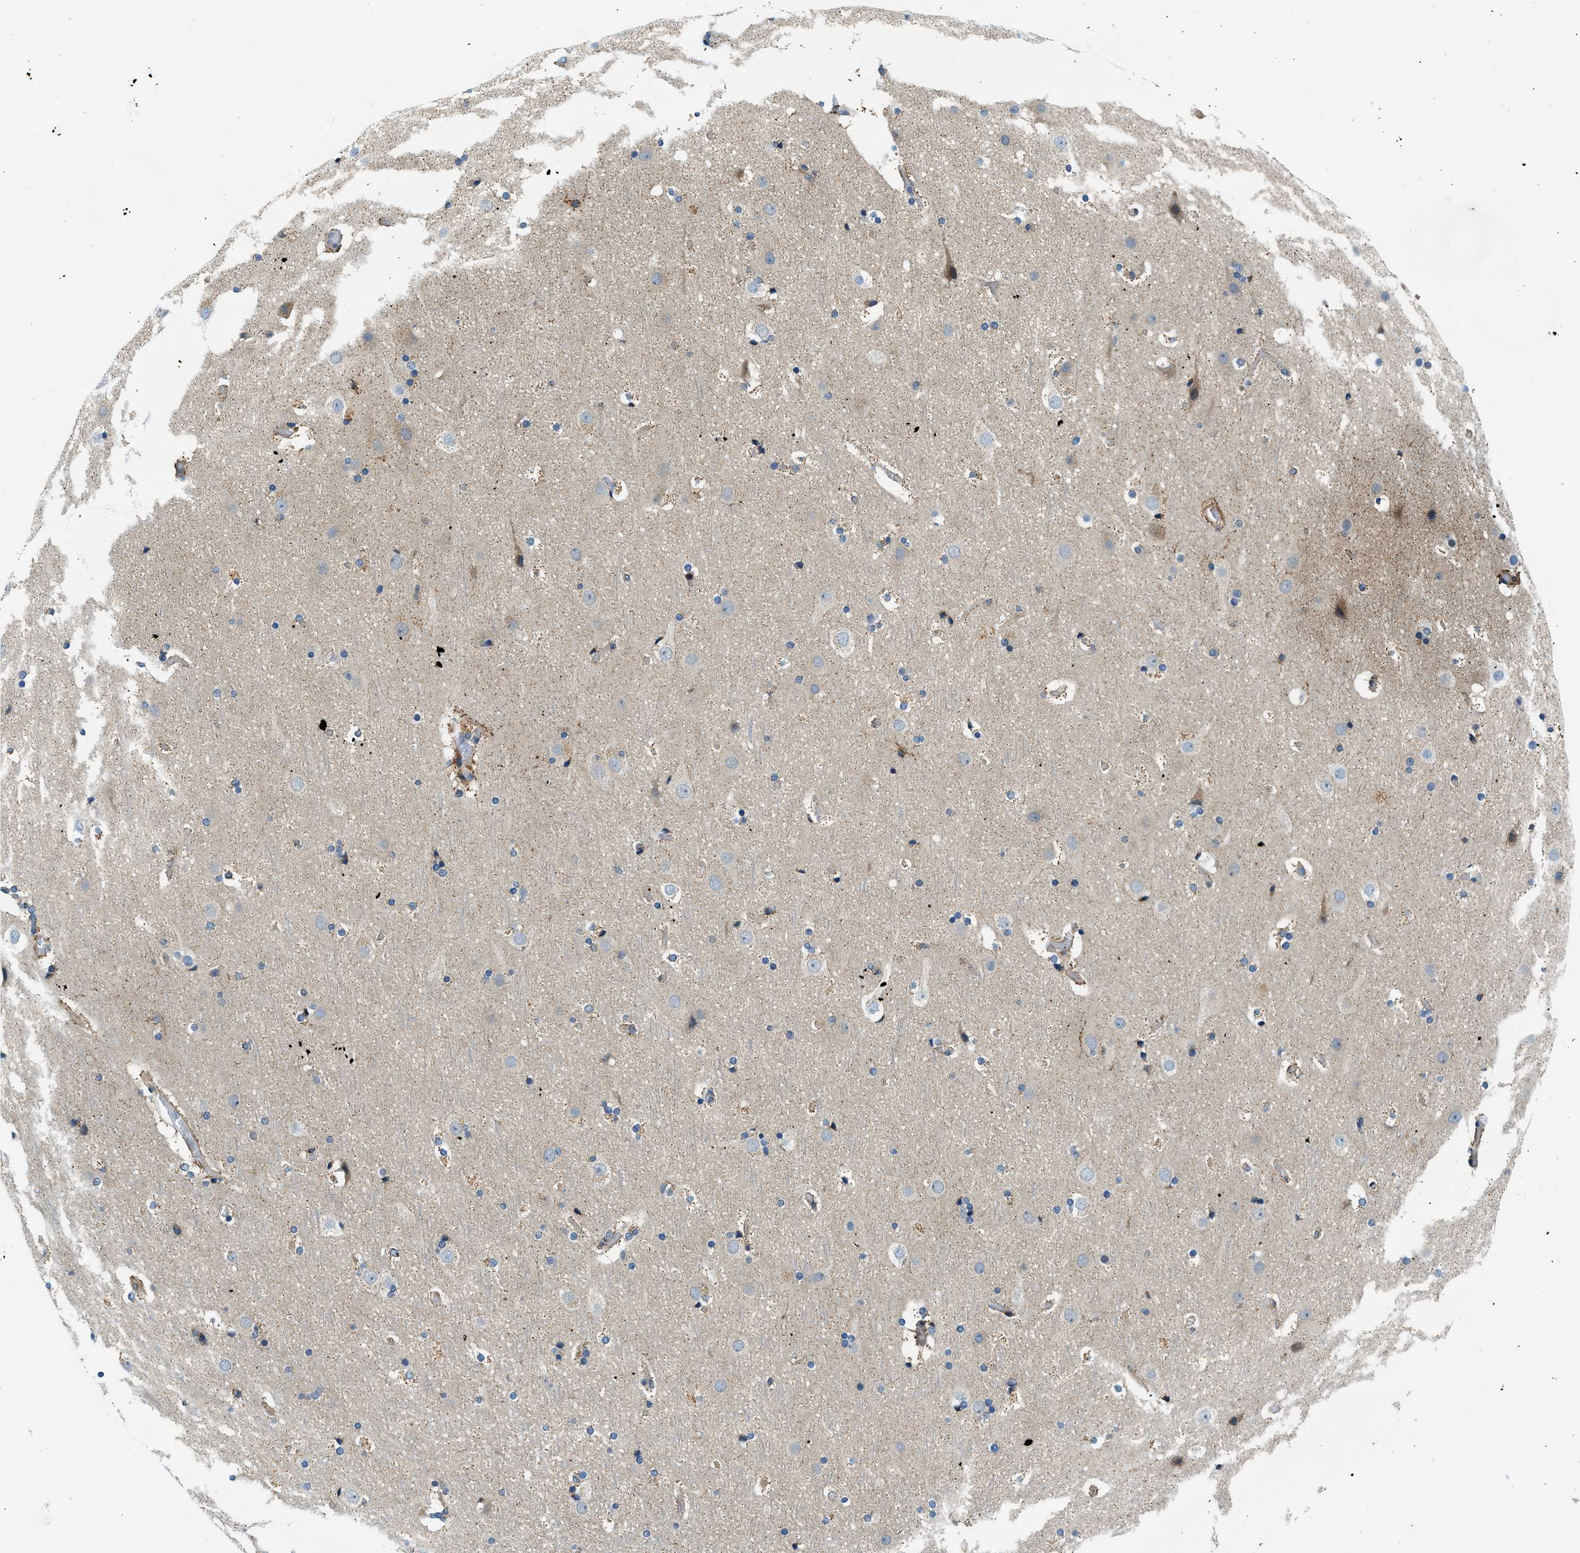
{"staining": {"intensity": "moderate", "quantity": ">75%", "location": "cytoplasmic/membranous"}, "tissue": "cerebral cortex", "cell_type": "Endothelial cells", "image_type": "normal", "snomed": [{"axis": "morphology", "description": "Normal tissue, NOS"}, {"axis": "topography", "description": "Cerebral cortex"}], "caption": "Immunohistochemical staining of normal human cerebral cortex displays >75% levels of moderate cytoplasmic/membranous protein positivity in approximately >75% of endothelial cells. The protein is stained brown, and the nuclei are stained in blue (DAB IHC with brightfield microscopy, high magnification).", "gene": "KCNK1", "patient": {"sex": "male", "age": 57}}